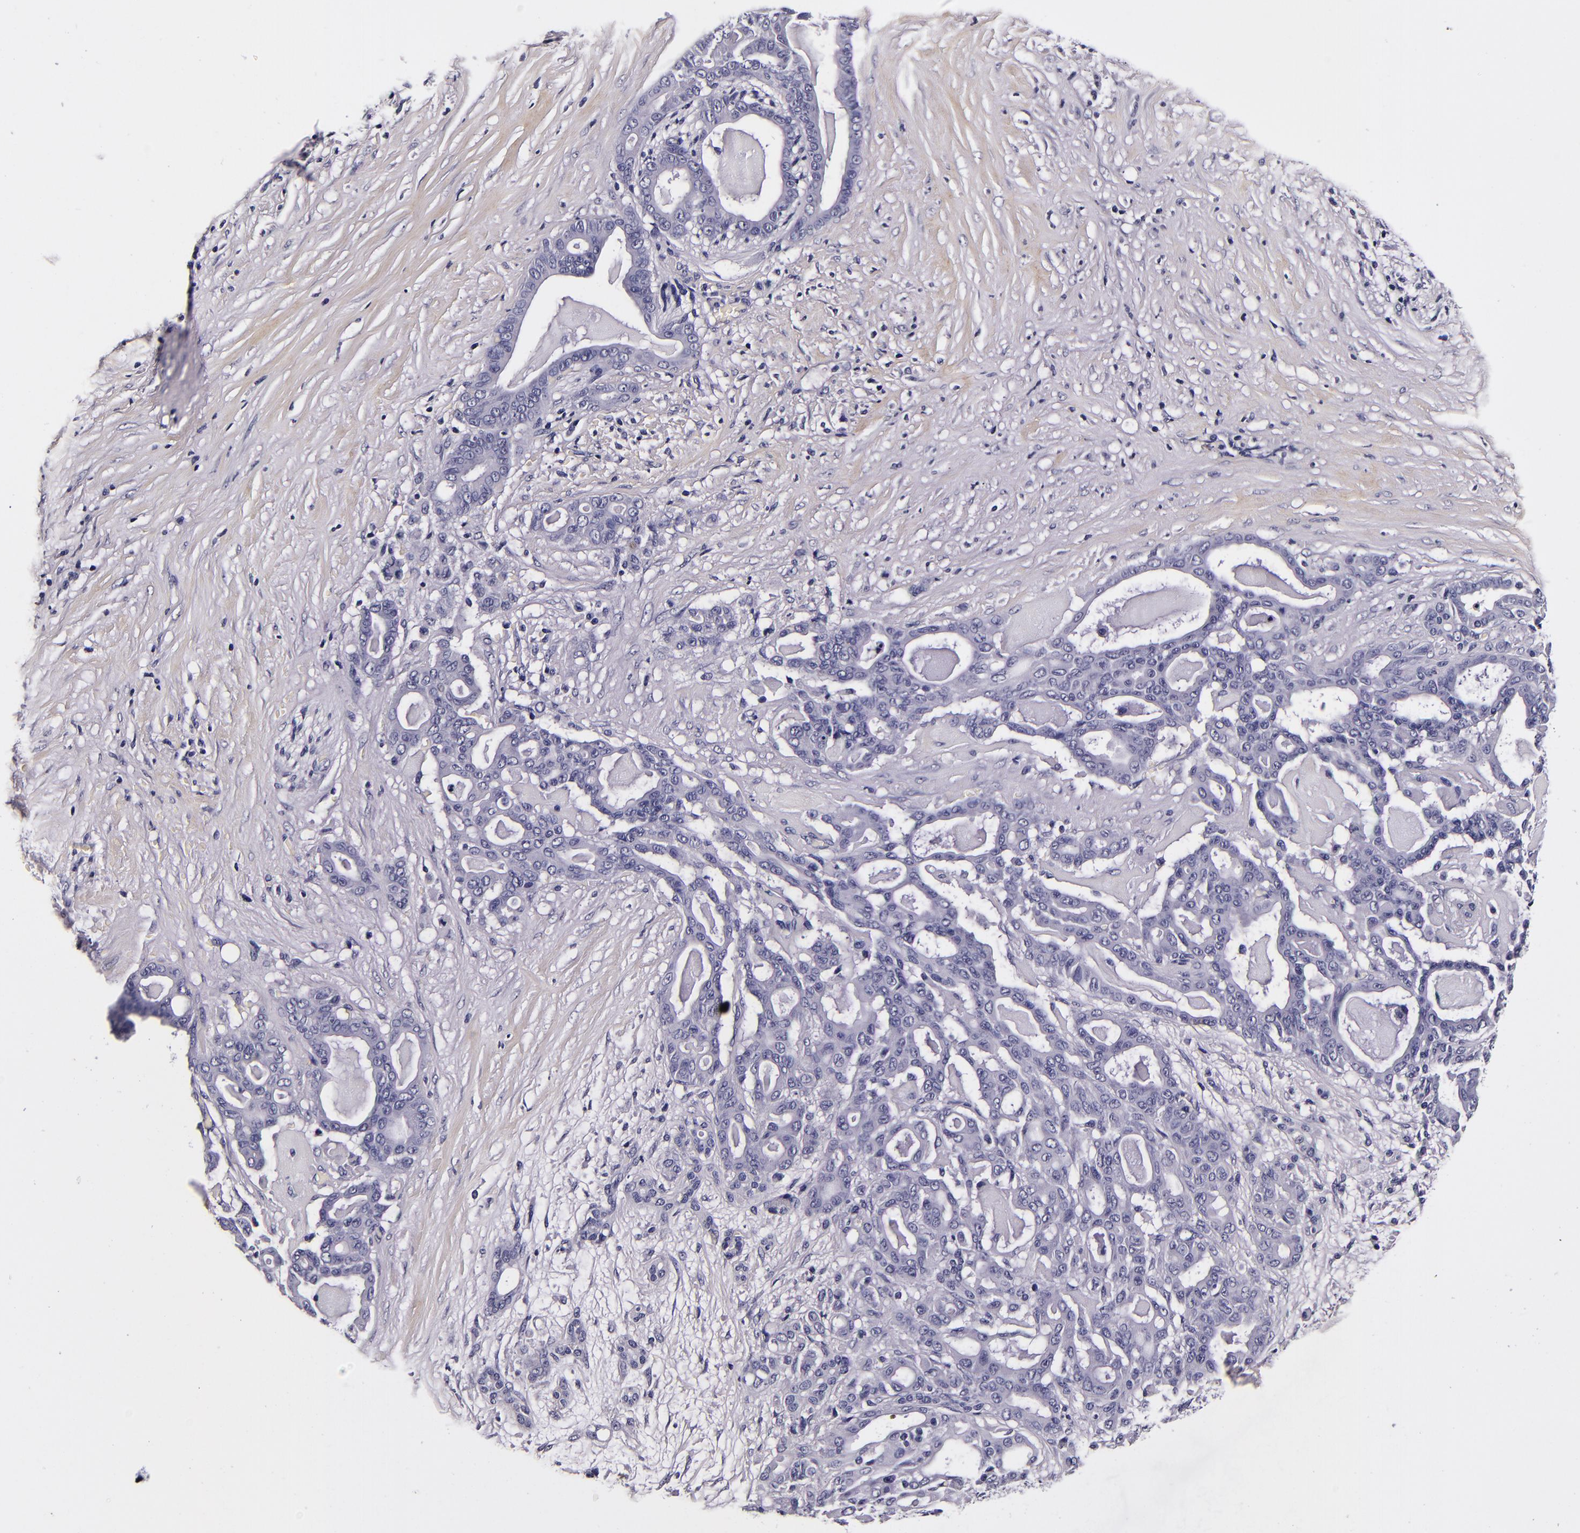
{"staining": {"intensity": "negative", "quantity": "none", "location": "none"}, "tissue": "pancreatic cancer", "cell_type": "Tumor cells", "image_type": "cancer", "snomed": [{"axis": "morphology", "description": "Adenocarcinoma, NOS"}, {"axis": "topography", "description": "Pancreas"}], "caption": "This photomicrograph is of pancreatic cancer stained with immunohistochemistry (IHC) to label a protein in brown with the nuclei are counter-stained blue. There is no staining in tumor cells. (DAB immunohistochemistry visualized using brightfield microscopy, high magnification).", "gene": "FBN1", "patient": {"sex": "male", "age": 63}}